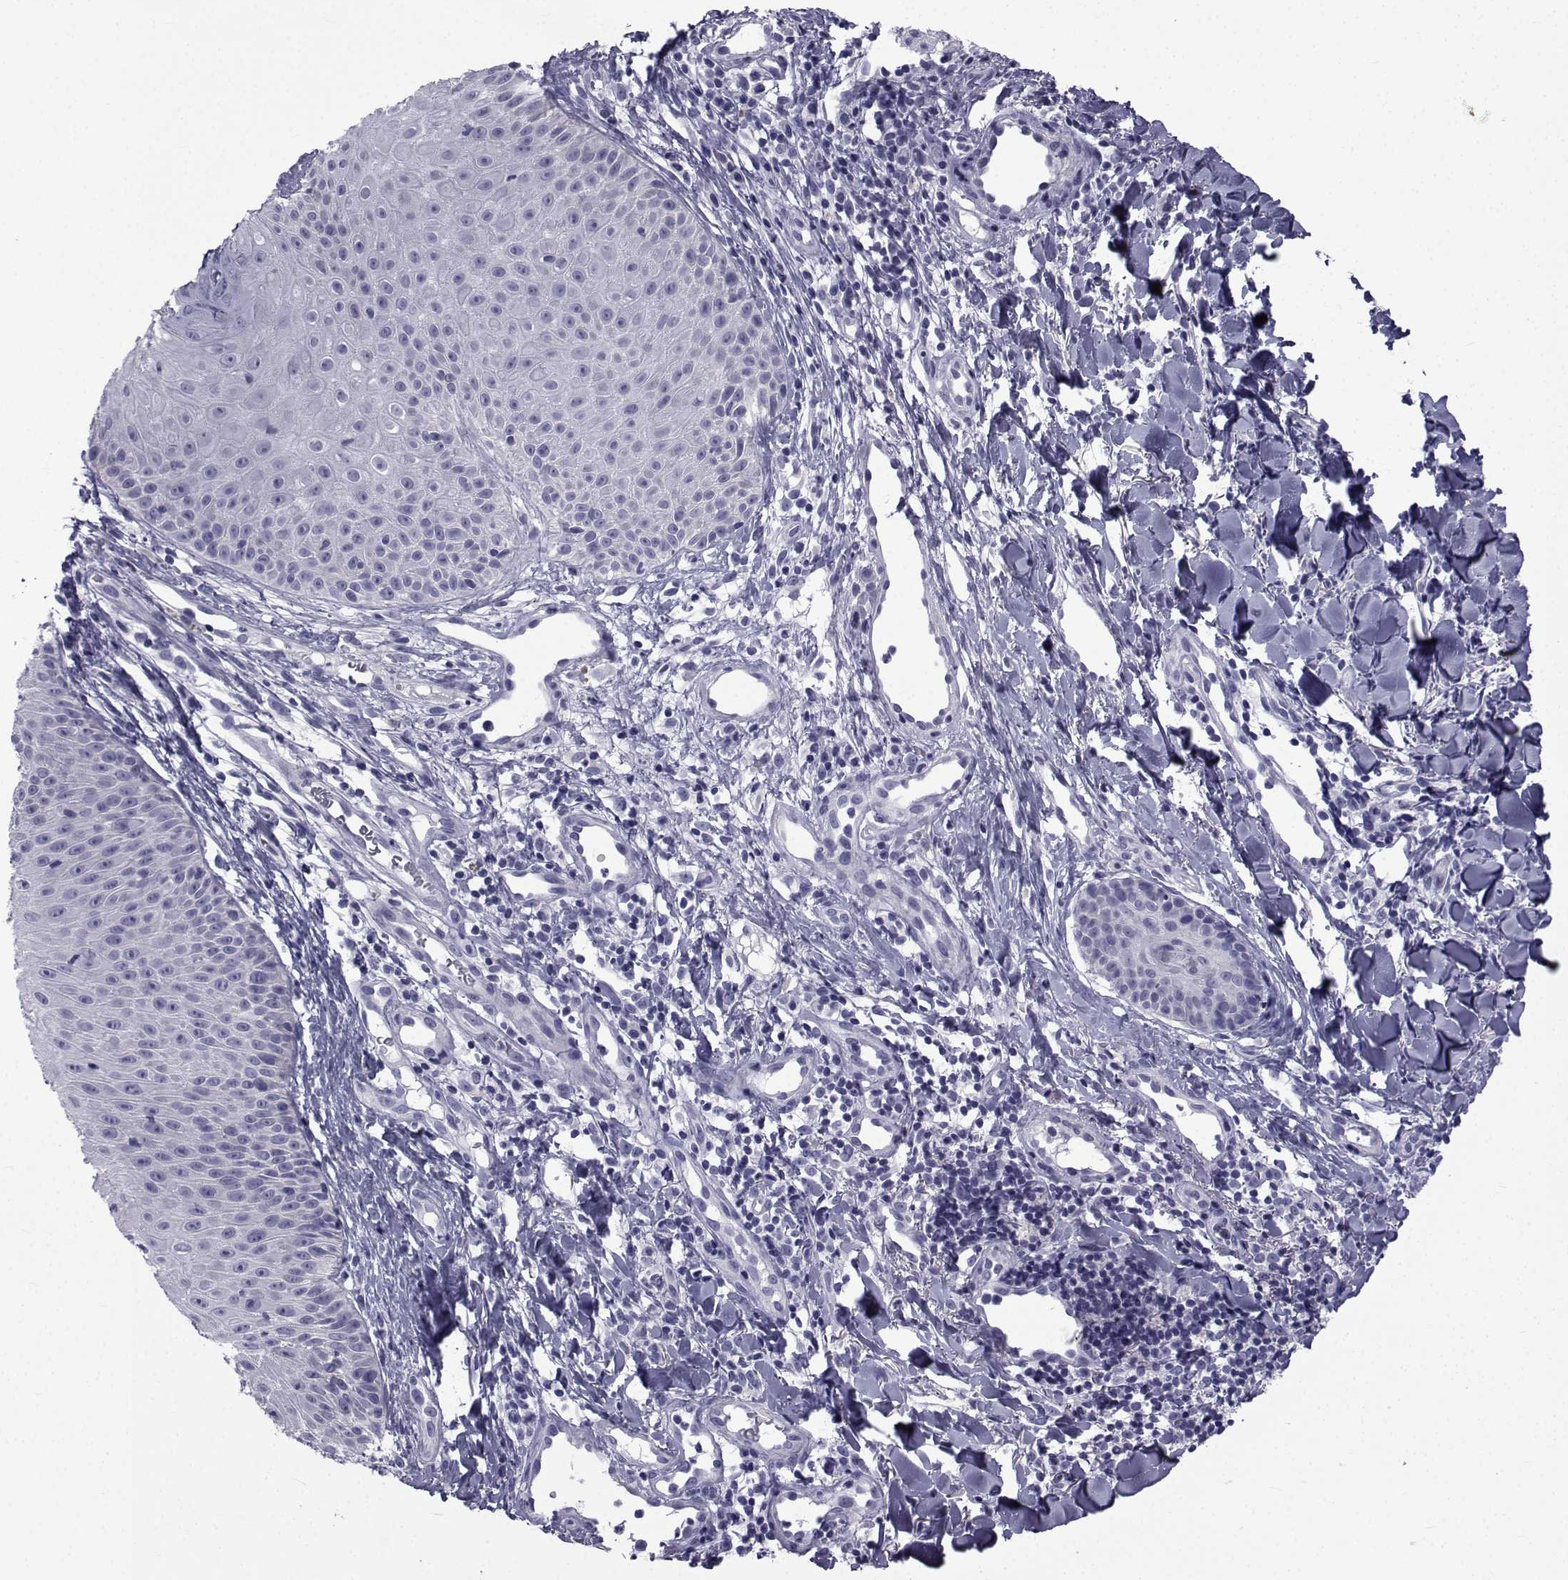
{"staining": {"intensity": "negative", "quantity": "none", "location": "none"}, "tissue": "melanoma", "cell_type": "Tumor cells", "image_type": "cancer", "snomed": [{"axis": "morphology", "description": "Malignant melanoma, NOS"}, {"axis": "topography", "description": "Skin"}], "caption": "A high-resolution micrograph shows IHC staining of melanoma, which shows no significant staining in tumor cells.", "gene": "PDE6H", "patient": {"sex": "male", "age": 67}}